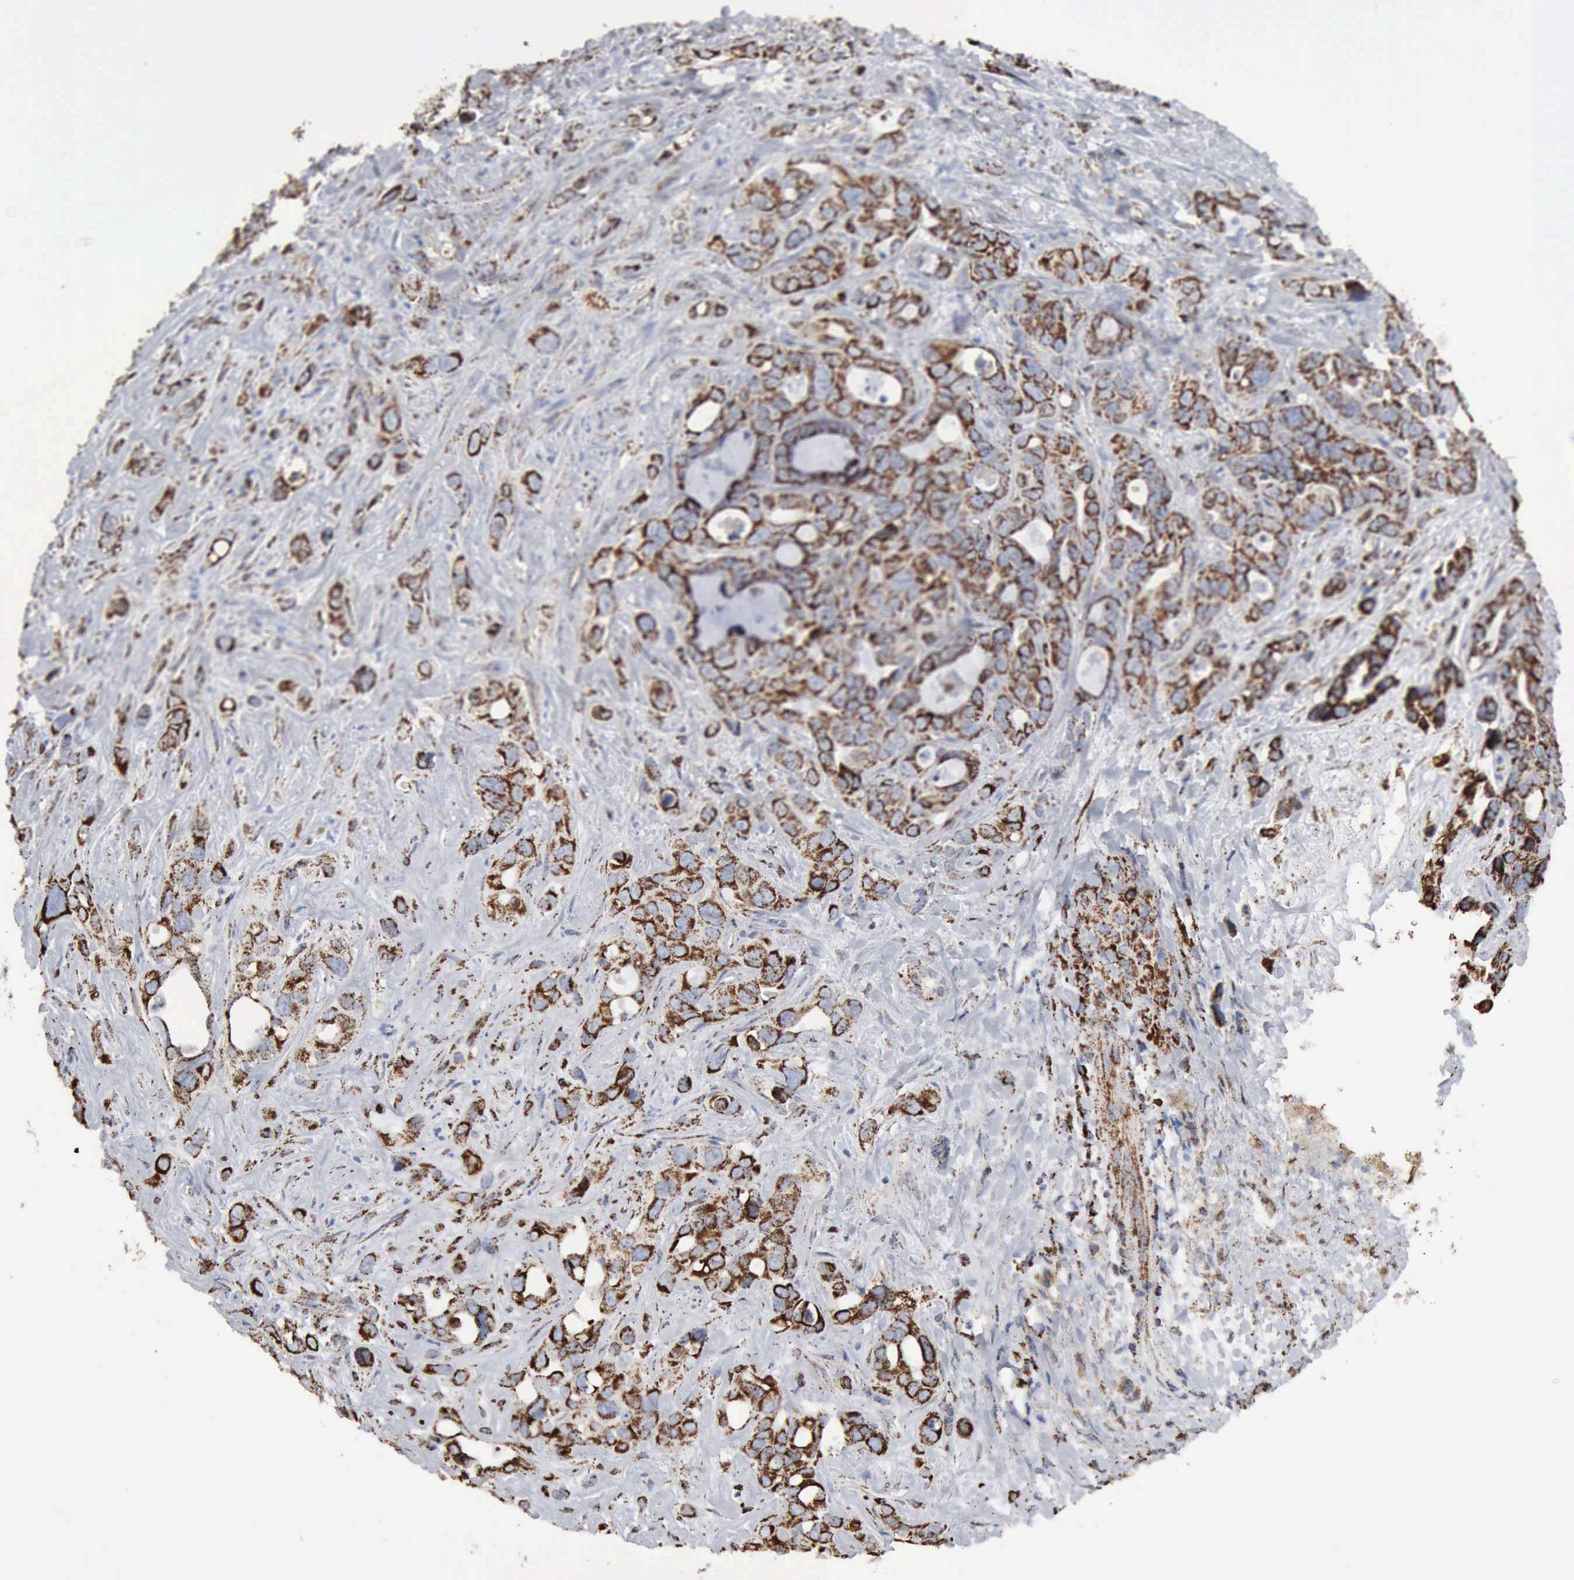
{"staining": {"intensity": "strong", "quantity": ">75%", "location": "cytoplasmic/membranous"}, "tissue": "liver cancer", "cell_type": "Tumor cells", "image_type": "cancer", "snomed": [{"axis": "morphology", "description": "Cholangiocarcinoma"}, {"axis": "topography", "description": "Liver"}], "caption": "An immunohistochemistry (IHC) histopathology image of neoplastic tissue is shown. Protein staining in brown shows strong cytoplasmic/membranous positivity in liver cancer (cholangiocarcinoma) within tumor cells.", "gene": "ACO2", "patient": {"sex": "female", "age": 79}}